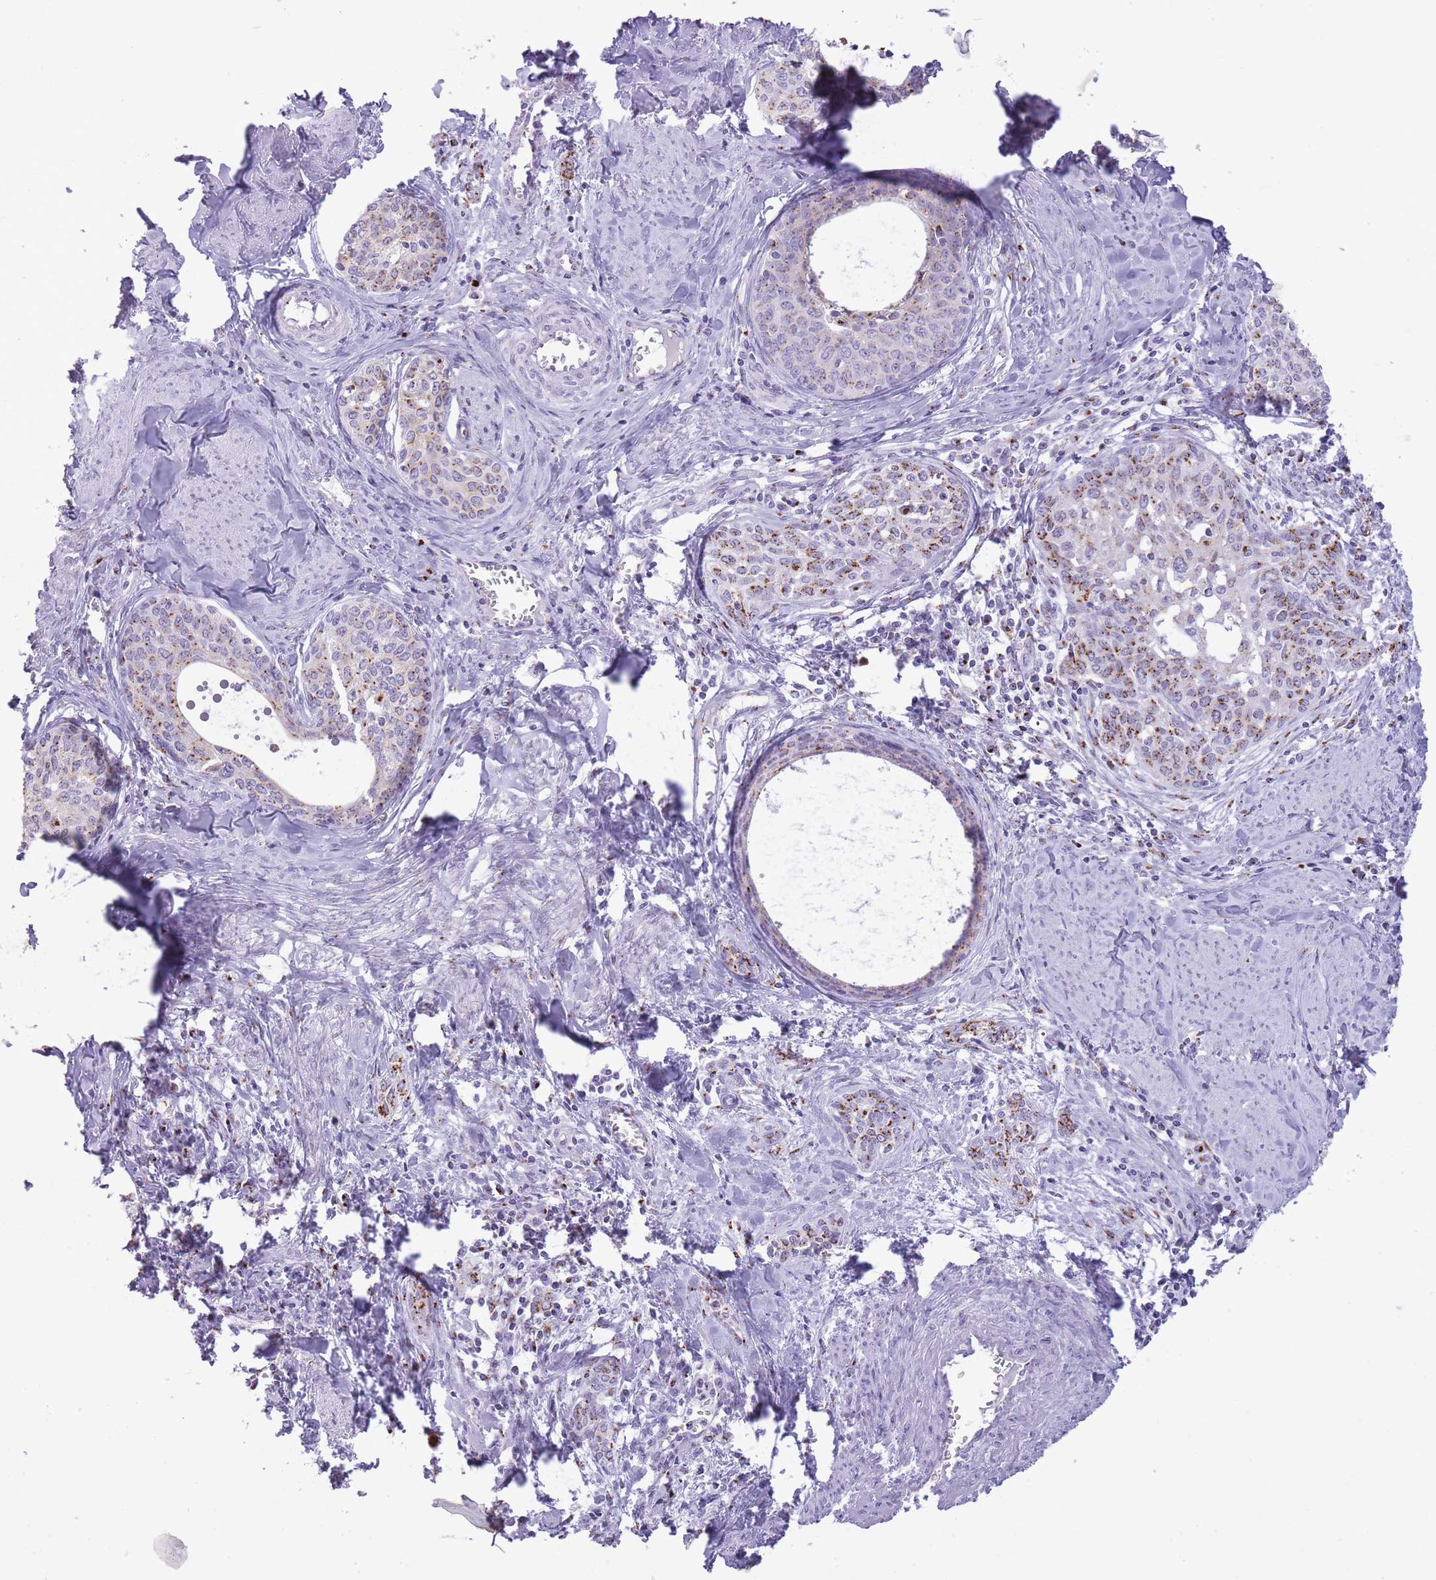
{"staining": {"intensity": "moderate", "quantity": "25%-75%", "location": "cytoplasmic/membranous"}, "tissue": "cervical cancer", "cell_type": "Tumor cells", "image_type": "cancer", "snomed": [{"axis": "morphology", "description": "Squamous cell carcinoma, NOS"}, {"axis": "morphology", "description": "Adenocarcinoma, NOS"}, {"axis": "topography", "description": "Cervix"}], "caption": "The micrograph displays a brown stain indicating the presence of a protein in the cytoplasmic/membranous of tumor cells in adenocarcinoma (cervical). Using DAB (3,3'-diaminobenzidine) (brown) and hematoxylin (blue) stains, captured at high magnification using brightfield microscopy.", "gene": "B4GALT2", "patient": {"sex": "female", "age": 52}}